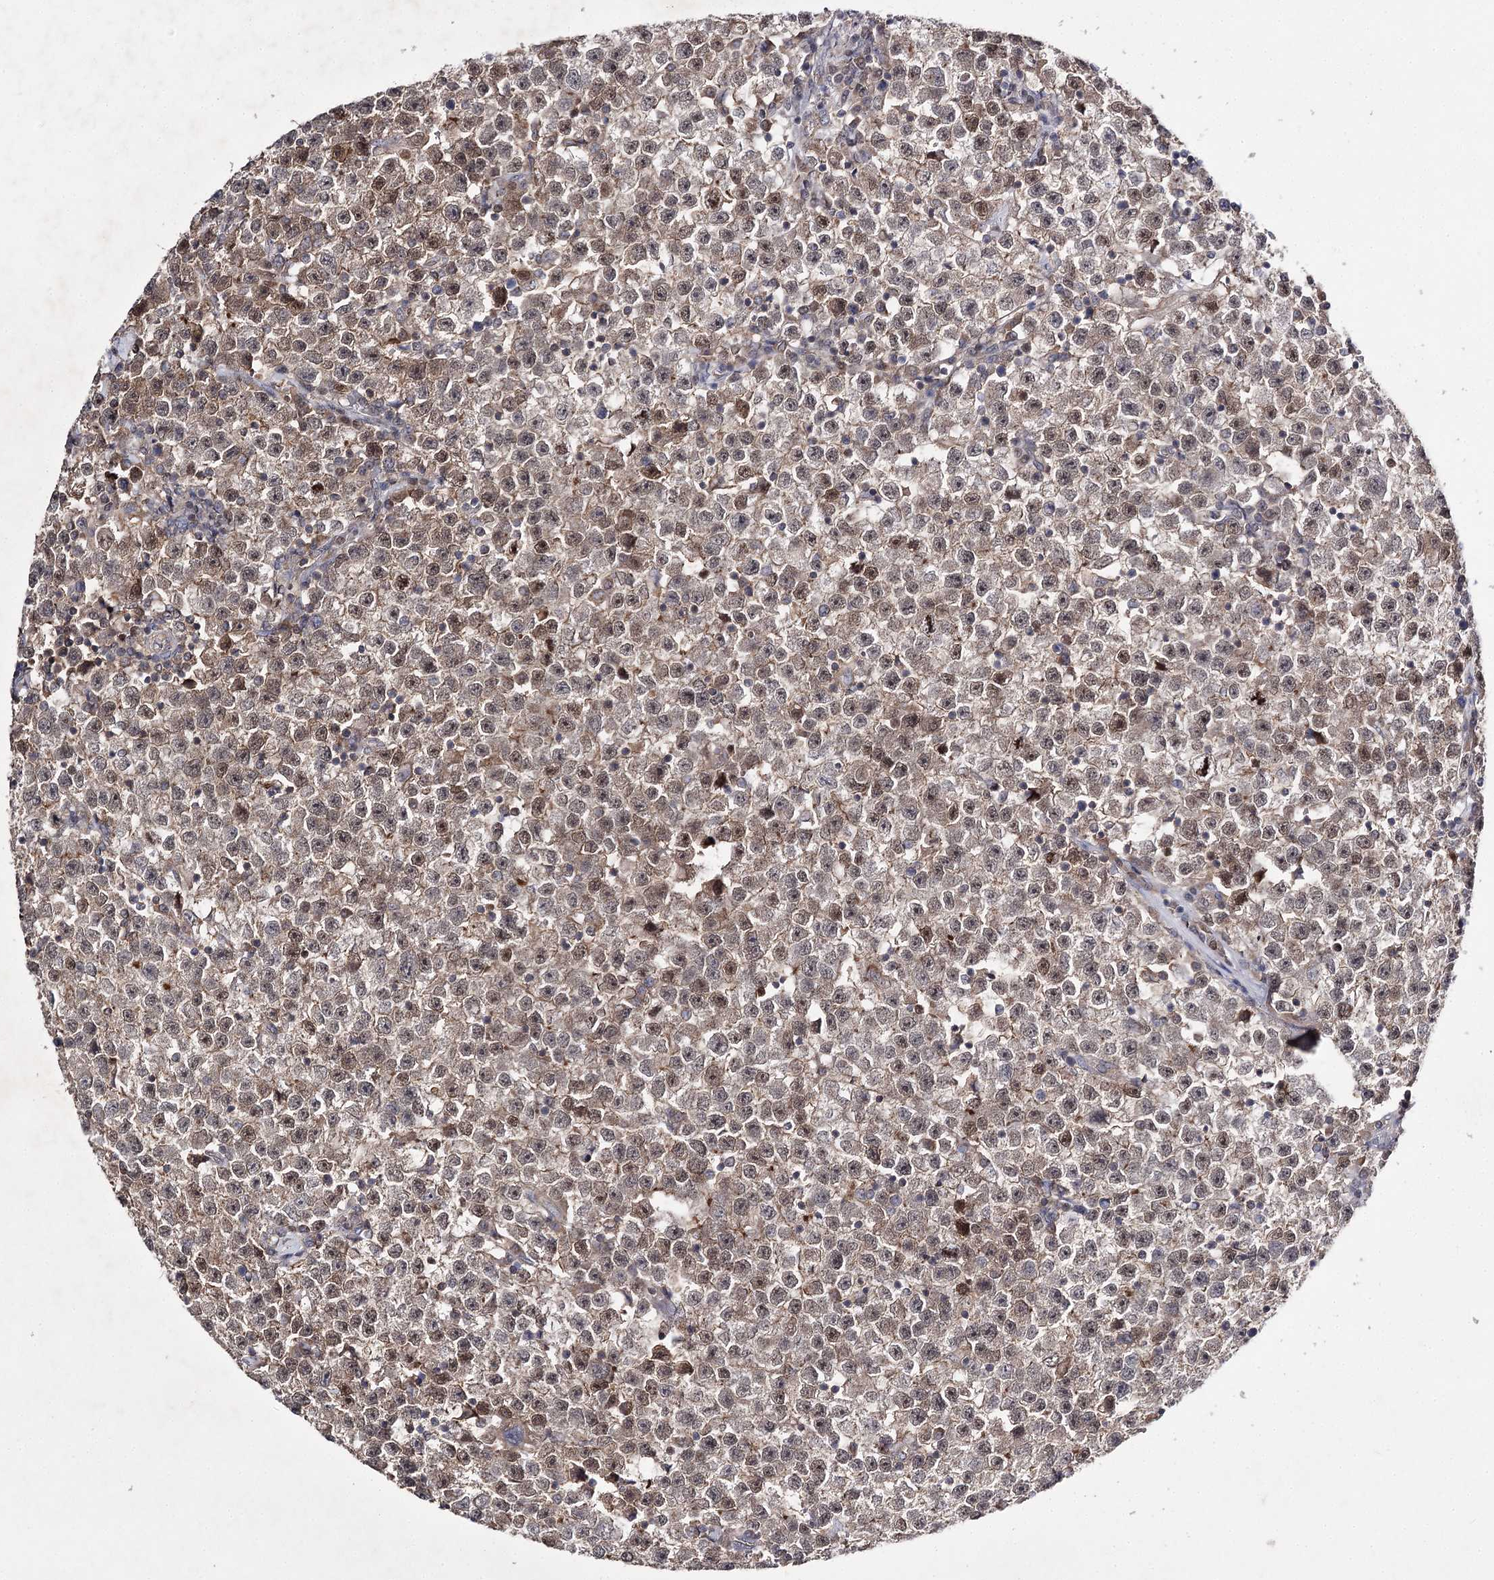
{"staining": {"intensity": "moderate", "quantity": "25%-75%", "location": "cytoplasmic/membranous,nuclear"}, "tissue": "testis cancer", "cell_type": "Tumor cells", "image_type": "cancer", "snomed": [{"axis": "morphology", "description": "Seminoma, NOS"}, {"axis": "topography", "description": "Testis"}], "caption": "A high-resolution micrograph shows immunohistochemistry staining of seminoma (testis), which shows moderate cytoplasmic/membranous and nuclear positivity in approximately 25%-75% of tumor cells.", "gene": "BCR", "patient": {"sex": "male", "age": 22}}